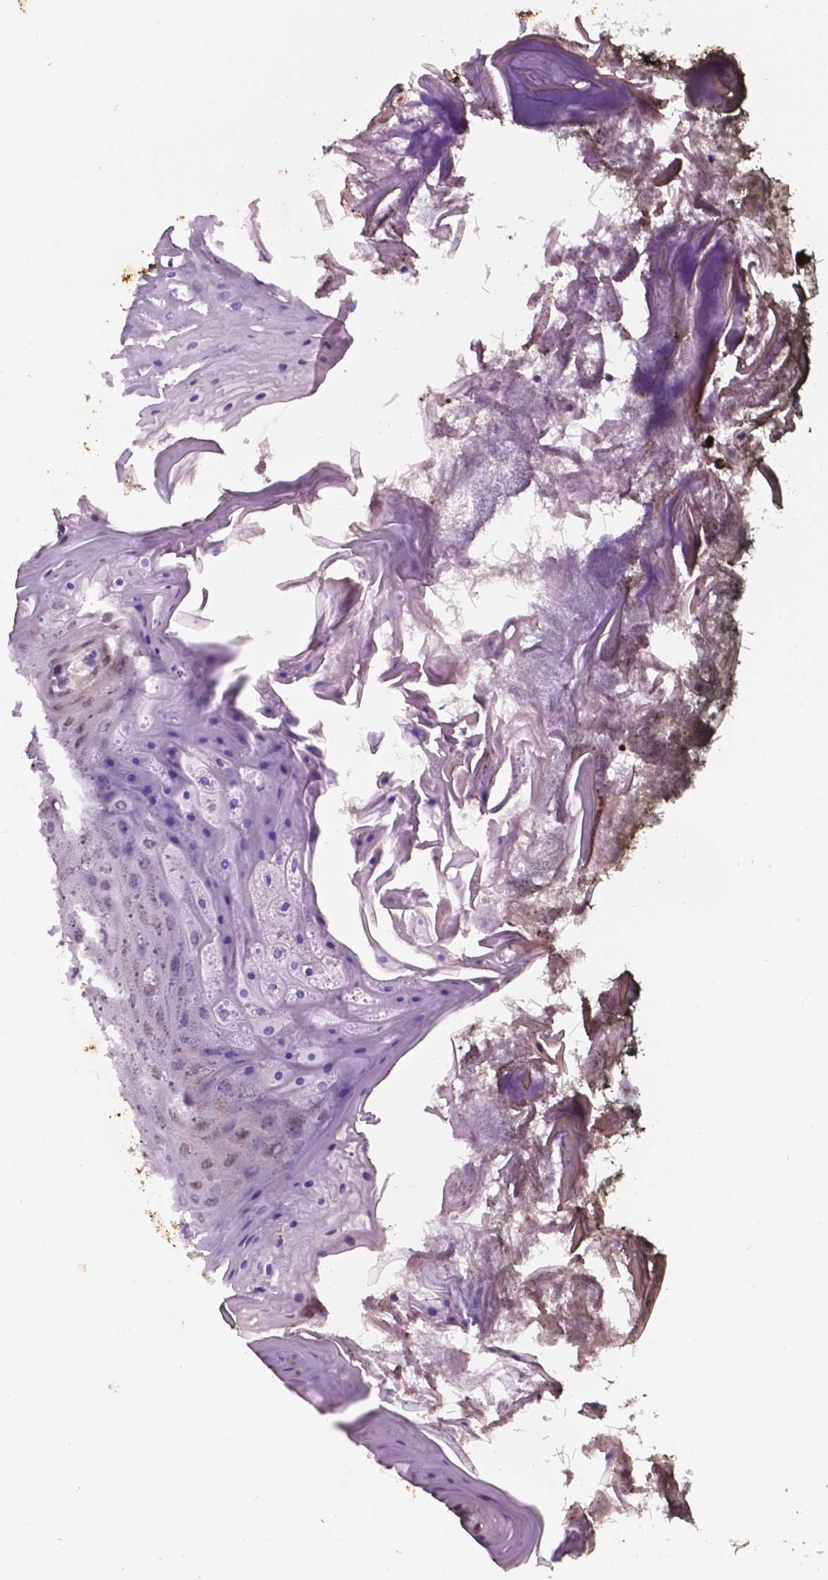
{"staining": {"intensity": "weak", "quantity": "25%-75%", "location": "nuclear"}, "tissue": "oral mucosa", "cell_type": "Squamous epithelial cells", "image_type": "normal", "snomed": [{"axis": "morphology", "description": "Normal tissue, NOS"}, {"axis": "topography", "description": "Oral tissue"}], "caption": "The immunohistochemical stain highlights weak nuclear staining in squamous epithelial cells of normal oral mucosa.", "gene": "C18orf21", "patient": {"sex": "male", "age": 9}}